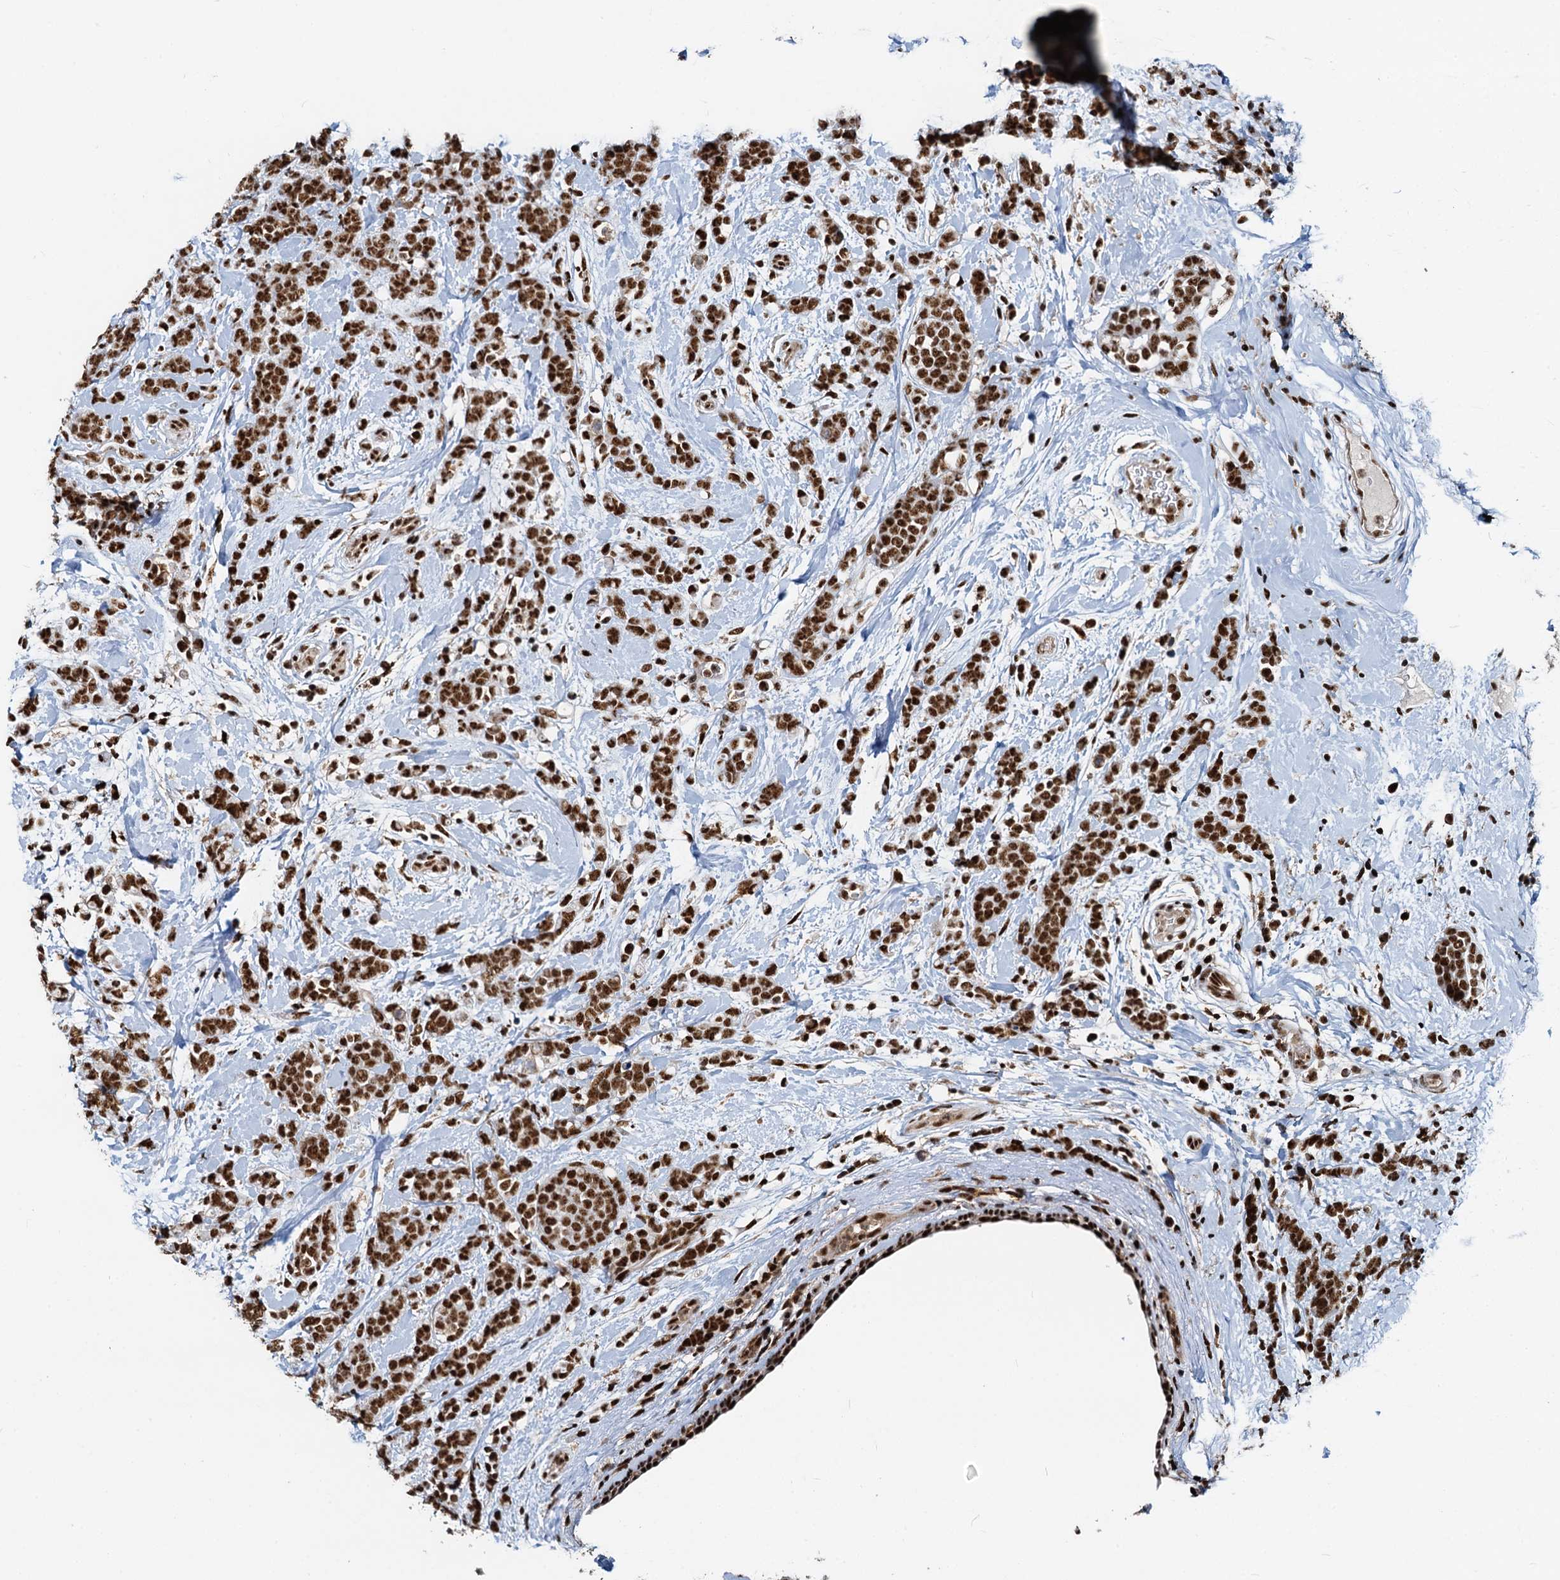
{"staining": {"intensity": "strong", "quantity": ">75%", "location": "nuclear"}, "tissue": "breast cancer", "cell_type": "Tumor cells", "image_type": "cancer", "snomed": [{"axis": "morphology", "description": "Lobular carcinoma"}, {"axis": "topography", "description": "Breast"}], "caption": "Breast lobular carcinoma stained for a protein exhibits strong nuclear positivity in tumor cells. (DAB = brown stain, brightfield microscopy at high magnification).", "gene": "RBM26", "patient": {"sex": "female", "age": 58}}